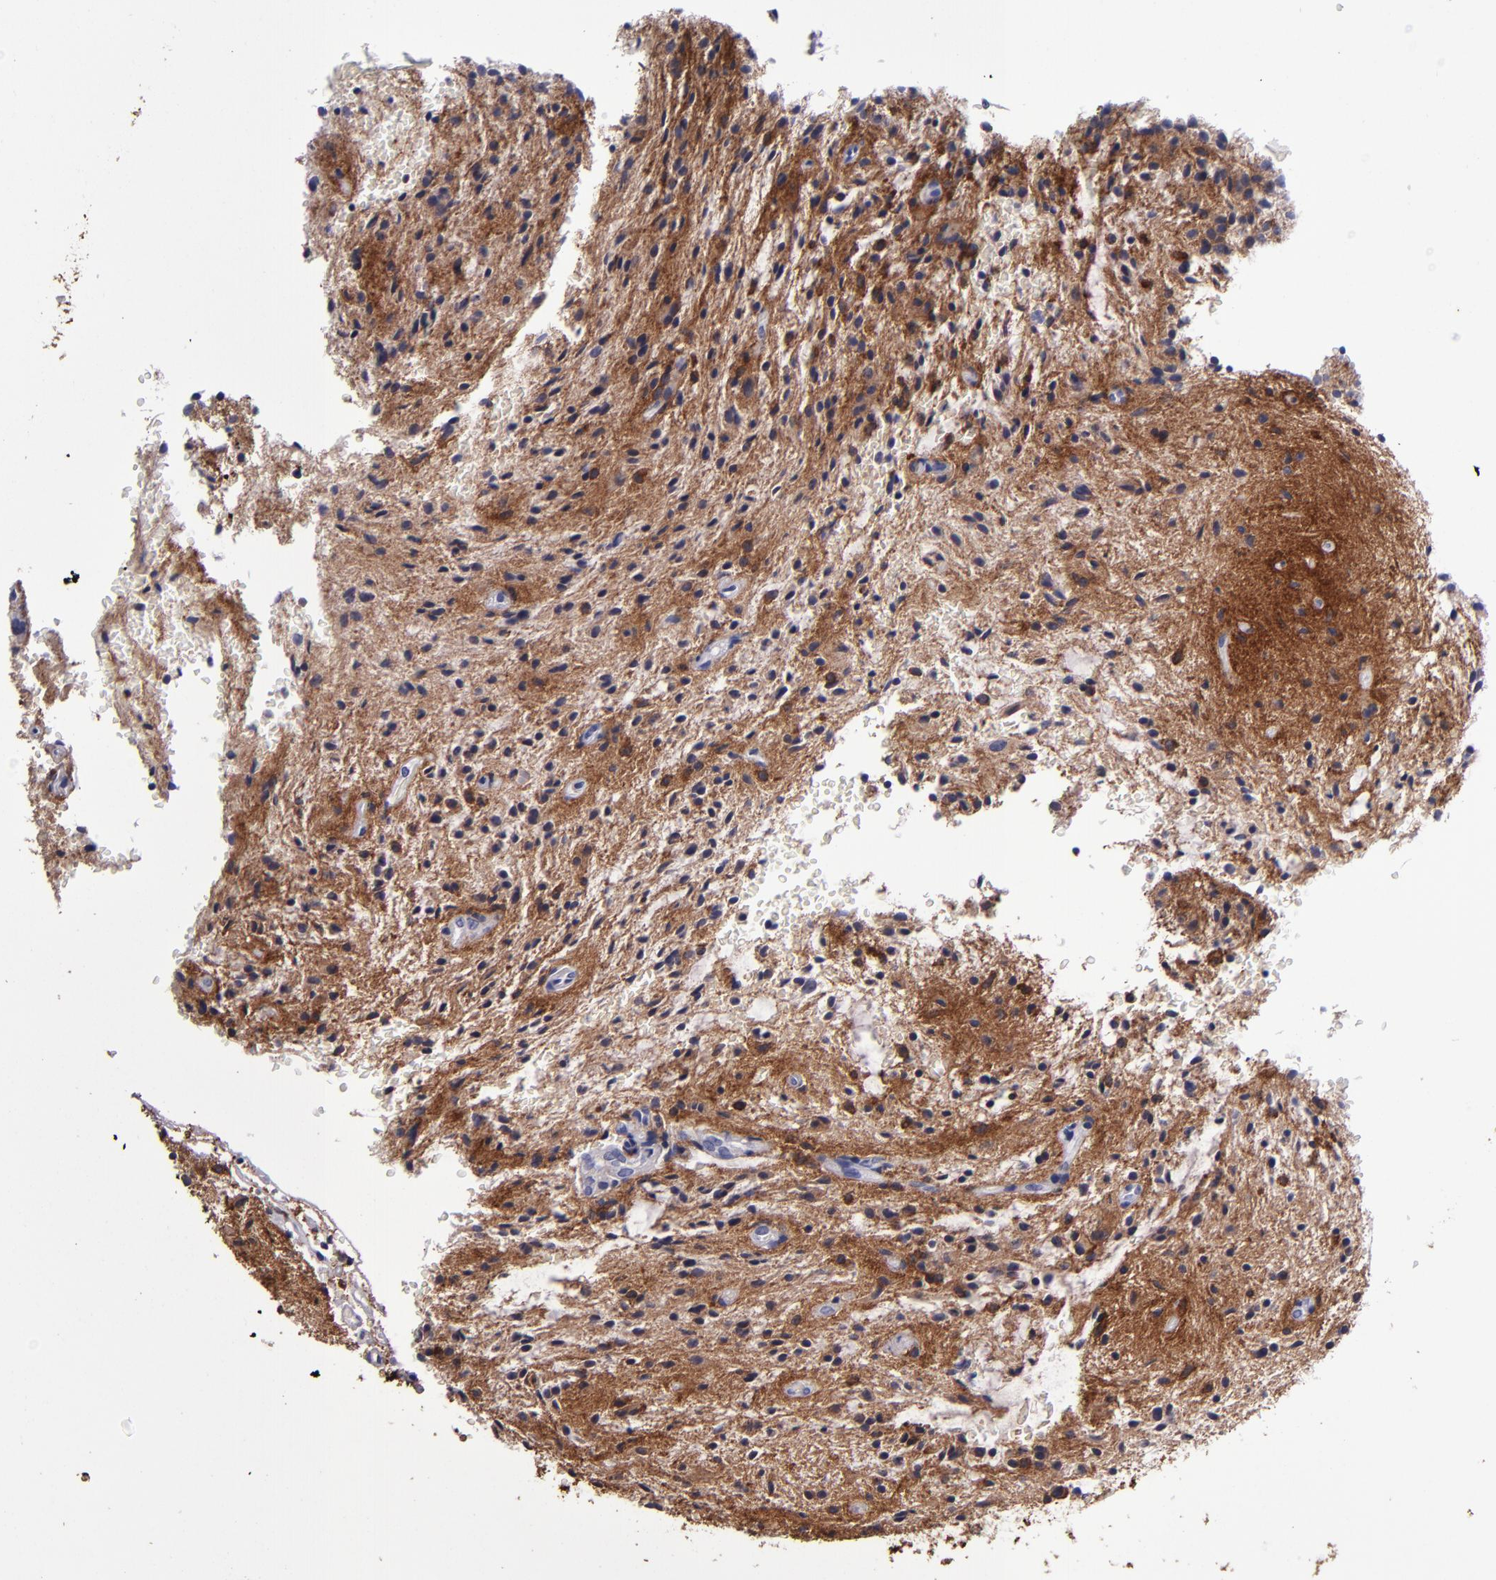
{"staining": {"intensity": "moderate", "quantity": "25%-75%", "location": "cytoplasmic/membranous"}, "tissue": "glioma", "cell_type": "Tumor cells", "image_type": "cancer", "snomed": [{"axis": "morphology", "description": "Glioma, malignant, NOS"}, {"axis": "topography", "description": "Cerebellum"}], "caption": "Immunohistochemical staining of human glioma displays medium levels of moderate cytoplasmic/membranous expression in about 25%-75% of tumor cells. (Brightfield microscopy of DAB IHC at high magnification).", "gene": "SIRPA", "patient": {"sex": "female", "age": 10}}